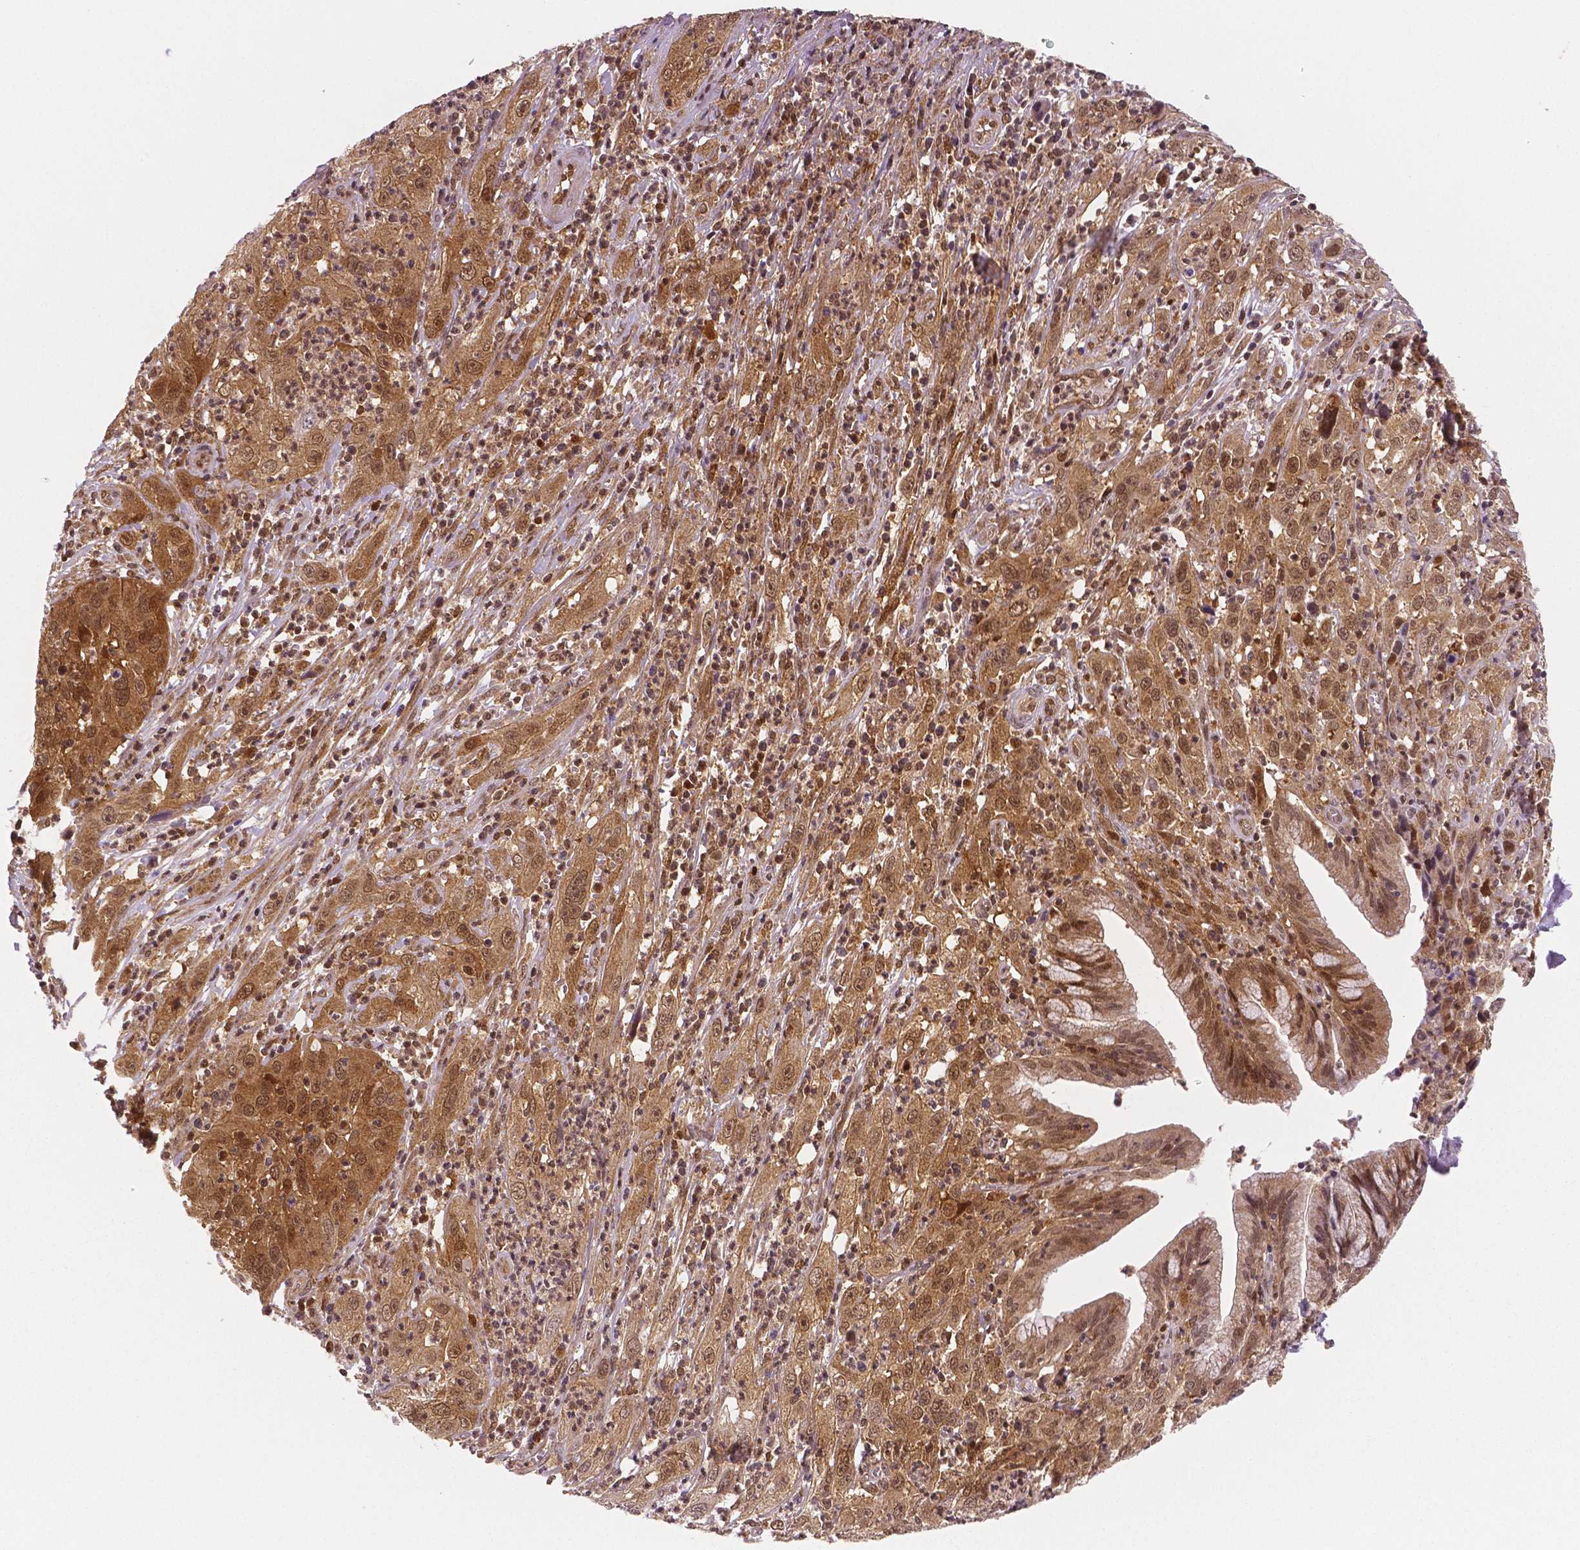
{"staining": {"intensity": "moderate", "quantity": ">75%", "location": "cytoplasmic/membranous,nuclear"}, "tissue": "cervical cancer", "cell_type": "Tumor cells", "image_type": "cancer", "snomed": [{"axis": "morphology", "description": "Squamous cell carcinoma, NOS"}, {"axis": "topography", "description": "Cervix"}], "caption": "Human cervical cancer (squamous cell carcinoma) stained for a protein (brown) demonstrates moderate cytoplasmic/membranous and nuclear positive expression in about >75% of tumor cells.", "gene": "STAT3", "patient": {"sex": "female", "age": 32}}